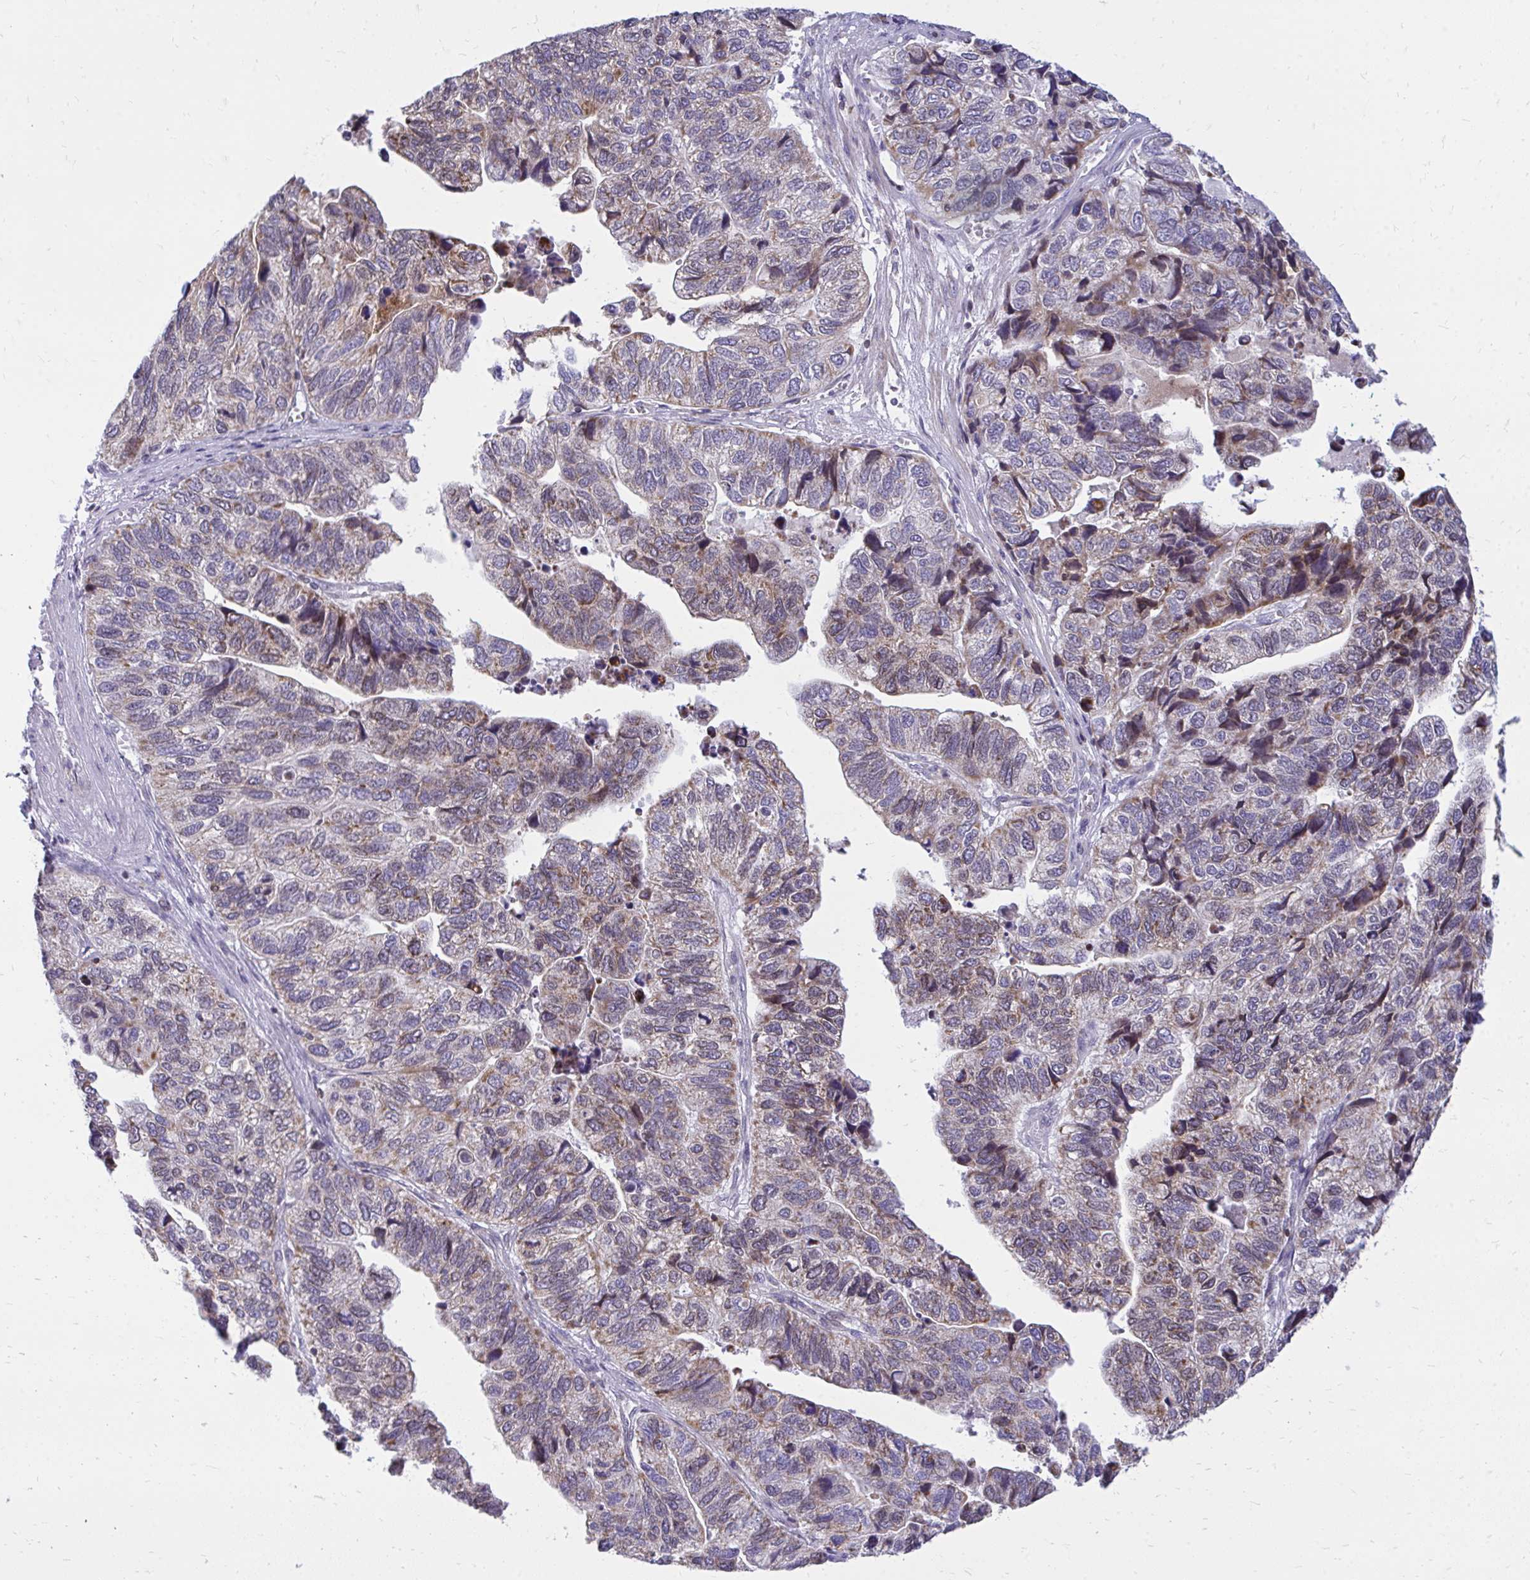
{"staining": {"intensity": "moderate", "quantity": "25%-75%", "location": "cytoplasmic/membranous"}, "tissue": "stomach cancer", "cell_type": "Tumor cells", "image_type": "cancer", "snomed": [{"axis": "morphology", "description": "Adenocarcinoma, NOS"}, {"axis": "topography", "description": "Stomach, upper"}], "caption": "Immunohistochemistry histopathology image of neoplastic tissue: stomach cancer (adenocarcinoma) stained using immunohistochemistry (IHC) reveals medium levels of moderate protein expression localized specifically in the cytoplasmic/membranous of tumor cells, appearing as a cytoplasmic/membranous brown color.", "gene": "RPS6KA2", "patient": {"sex": "female", "age": 67}}